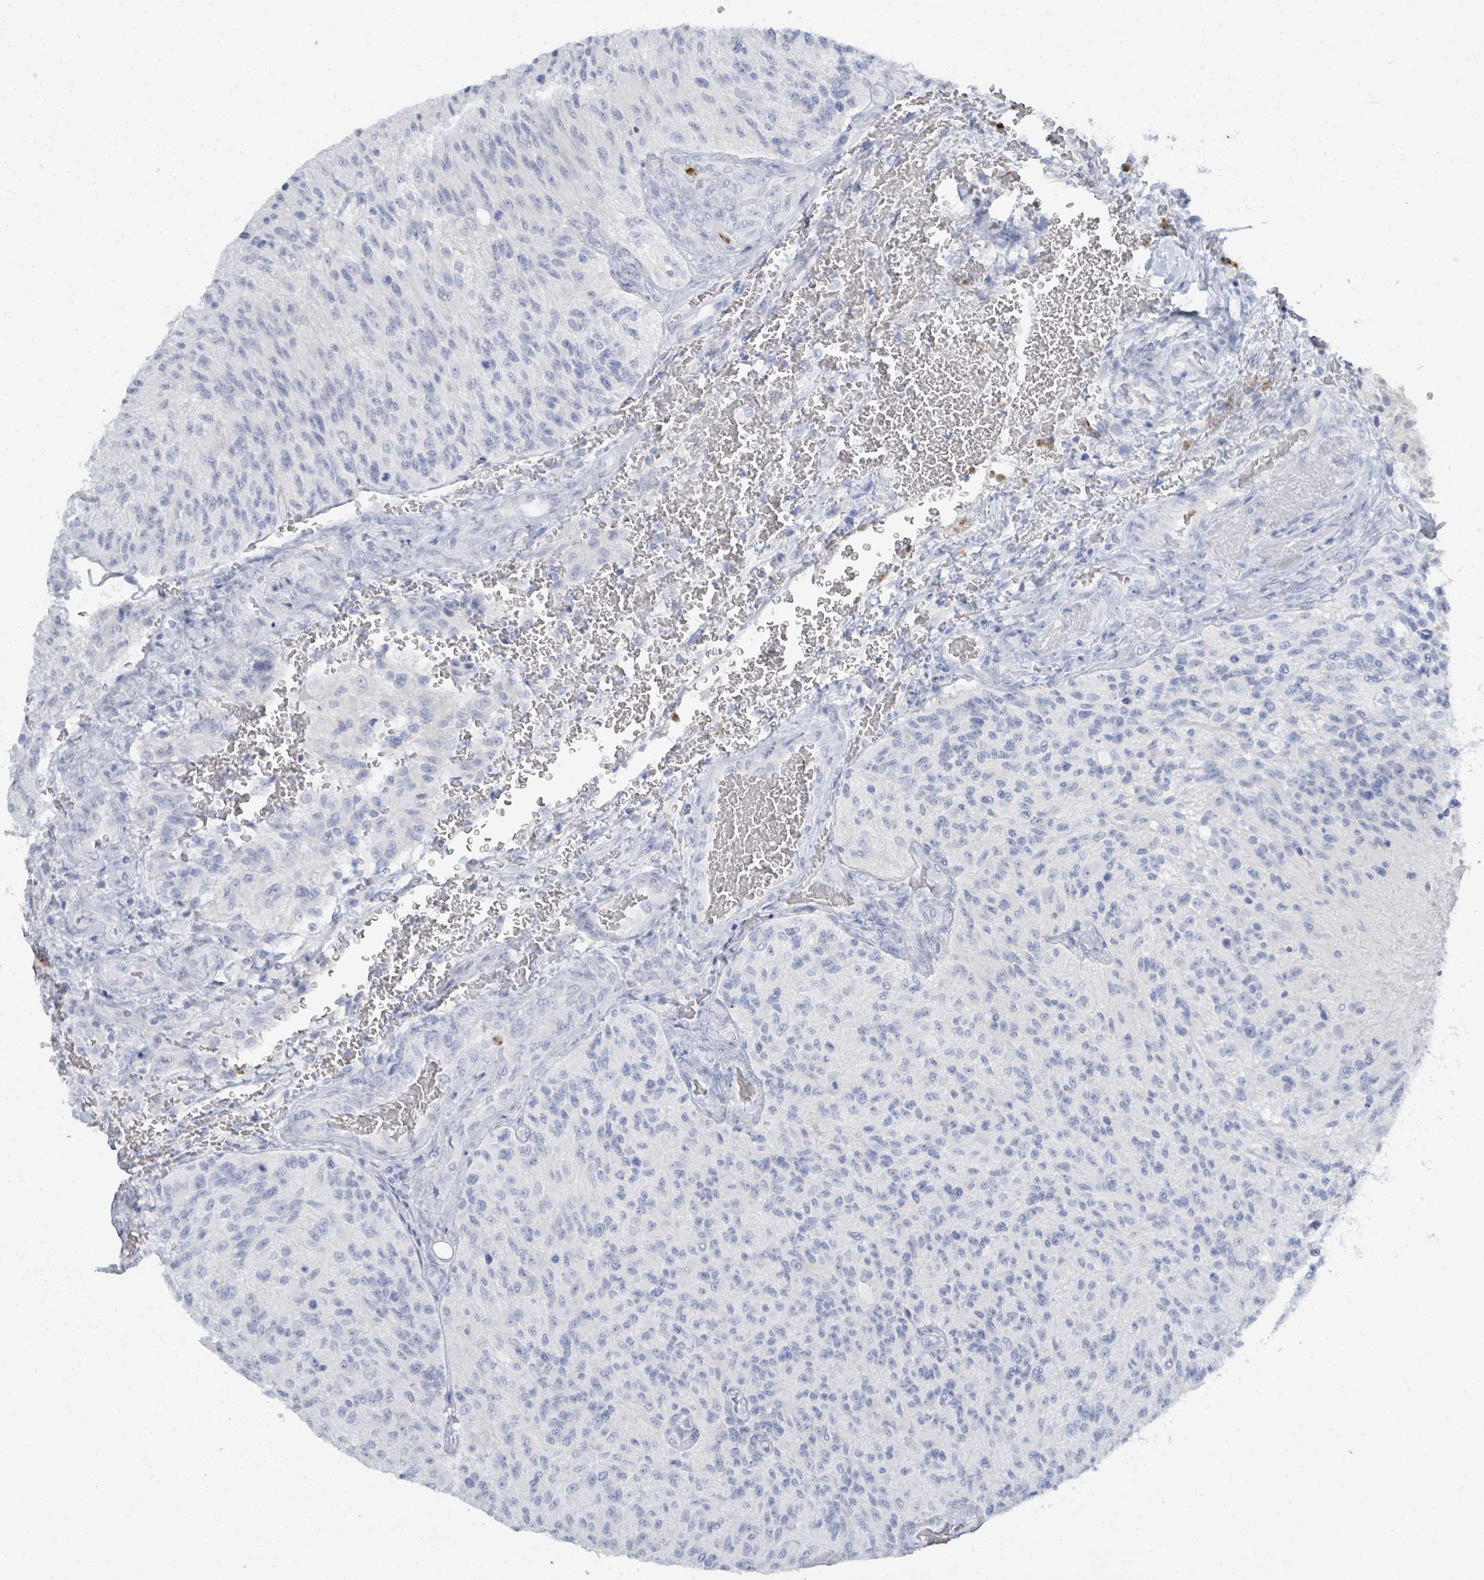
{"staining": {"intensity": "negative", "quantity": "none", "location": "none"}, "tissue": "glioma", "cell_type": "Tumor cells", "image_type": "cancer", "snomed": [{"axis": "morphology", "description": "Normal tissue, NOS"}, {"axis": "morphology", "description": "Glioma, malignant, High grade"}, {"axis": "topography", "description": "Cerebral cortex"}], "caption": "DAB (3,3'-diaminobenzidine) immunohistochemical staining of high-grade glioma (malignant) shows no significant staining in tumor cells. Brightfield microscopy of immunohistochemistry stained with DAB (brown) and hematoxylin (blue), captured at high magnification.", "gene": "DEFA4", "patient": {"sex": "male", "age": 56}}